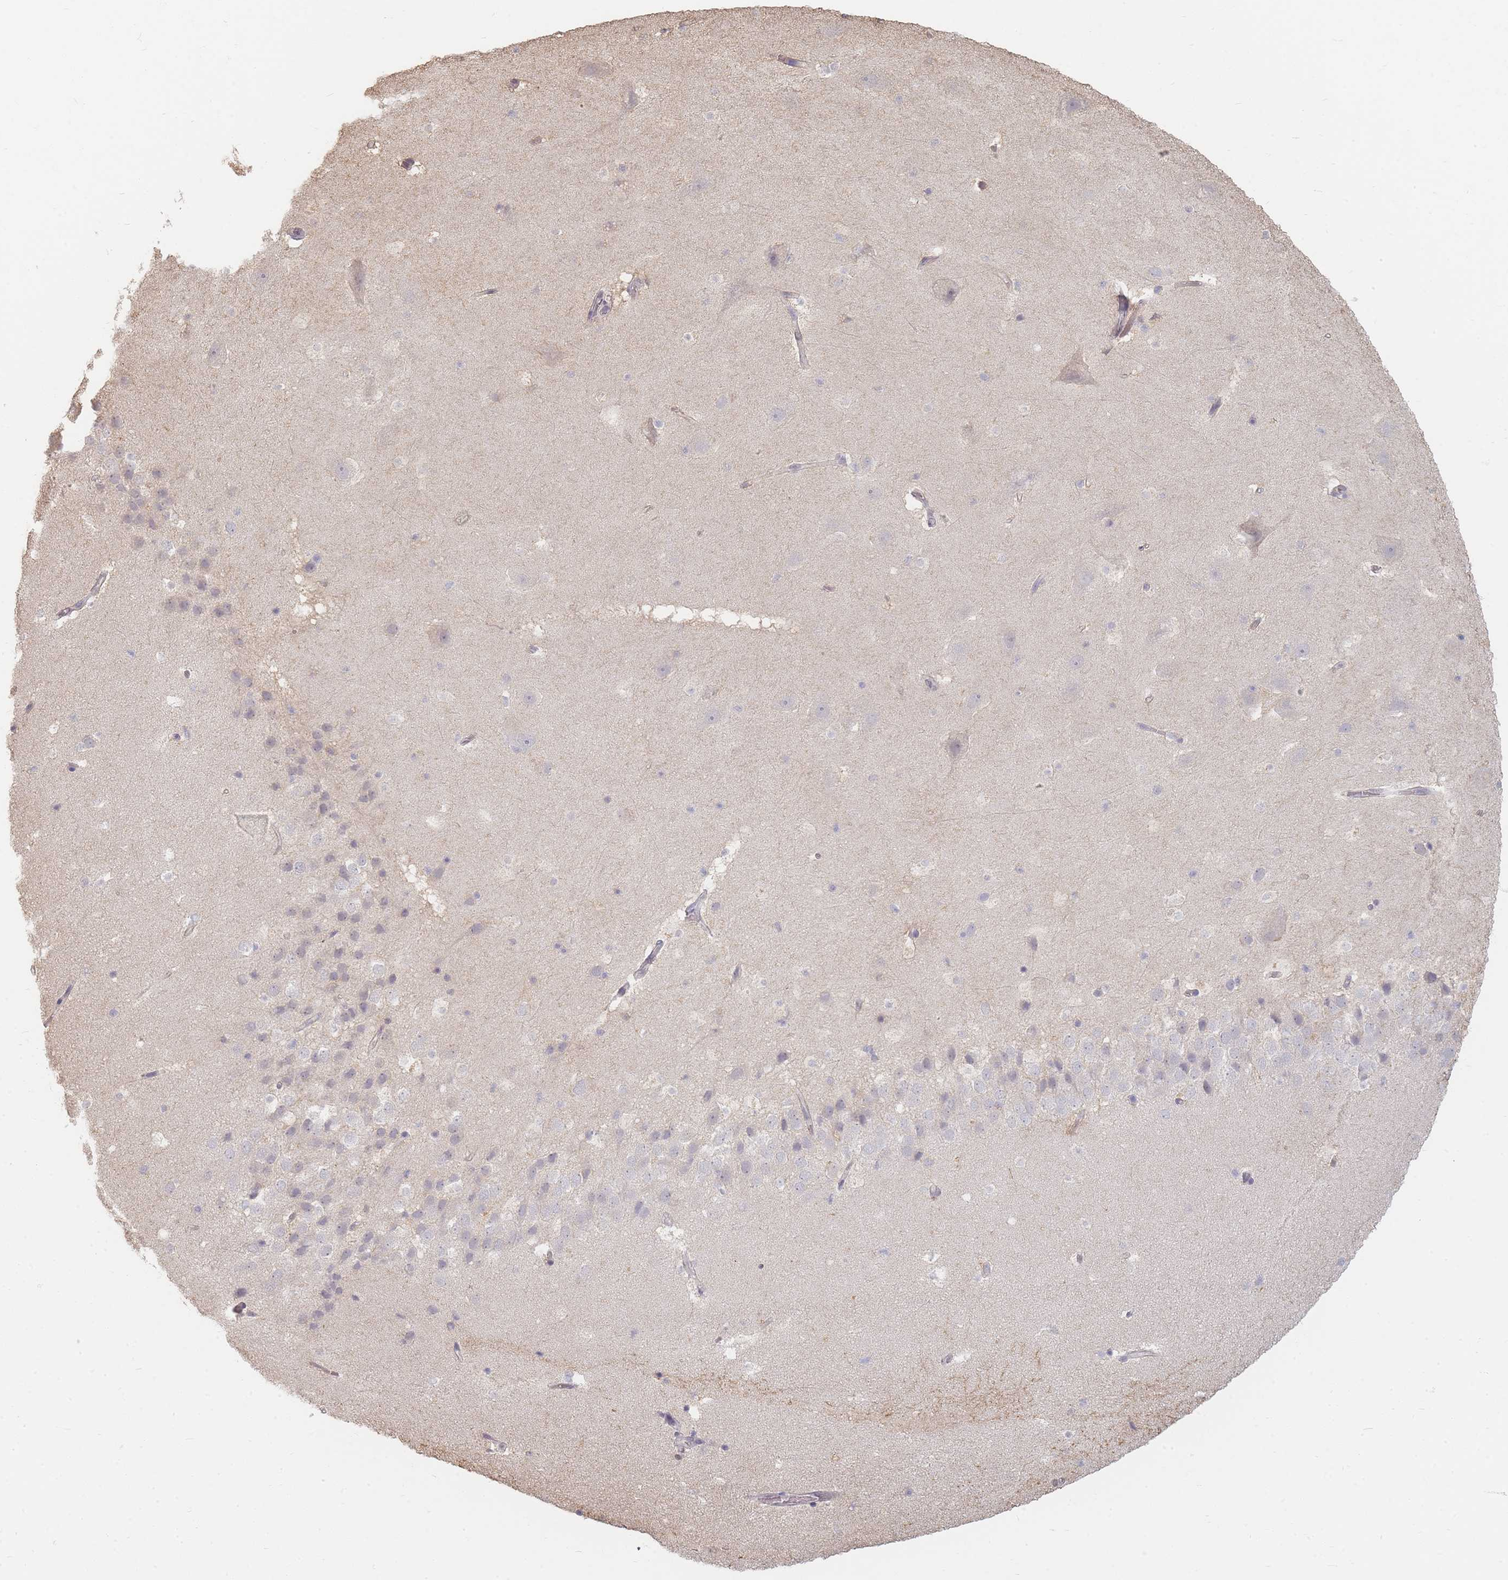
{"staining": {"intensity": "negative", "quantity": "none", "location": "none"}, "tissue": "hippocampus", "cell_type": "Glial cells", "image_type": "normal", "snomed": [{"axis": "morphology", "description": "Normal tissue, NOS"}, {"axis": "topography", "description": "Hippocampus"}], "caption": "This is an immunohistochemistry (IHC) photomicrograph of unremarkable hippocampus. There is no expression in glial cells.", "gene": "RFTN1", "patient": {"sex": "male", "age": 37}}